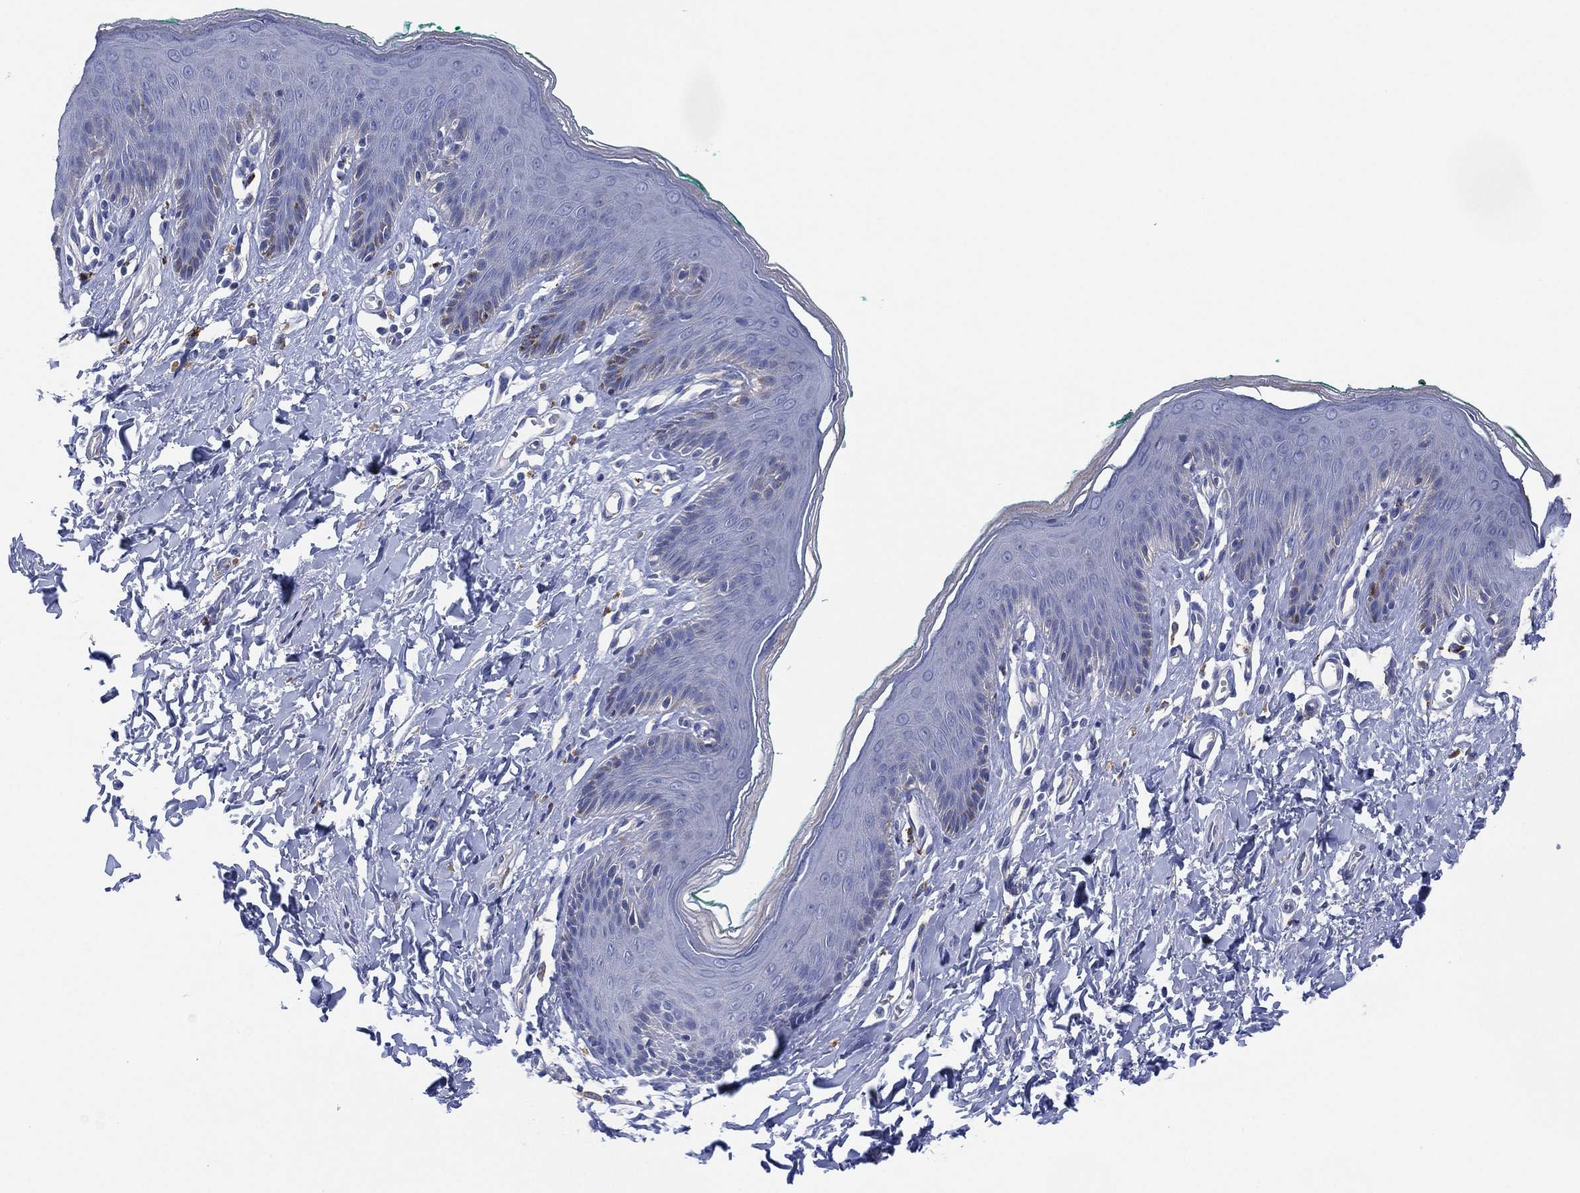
{"staining": {"intensity": "negative", "quantity": "none", "location": "none"}, "tissue": "skin", "cell_type": "Epidermal cells", "image_type": "normal", "snomed": [{"axis": "morphology", "description": "Normal tissue, NOS"}, {"axis": "topography", "description": "Vulva"}], "caption": "IHC micrograph of normal skin: skin stained with DAB demonstrates no significant protein staining in epidermal cells. (DAB (3,3'-diaminobenzidine) immunohistochemistry with hematoxylin counter stain).", "gene": "GALNS", "patient": {"sex": "female", "age": 66}}